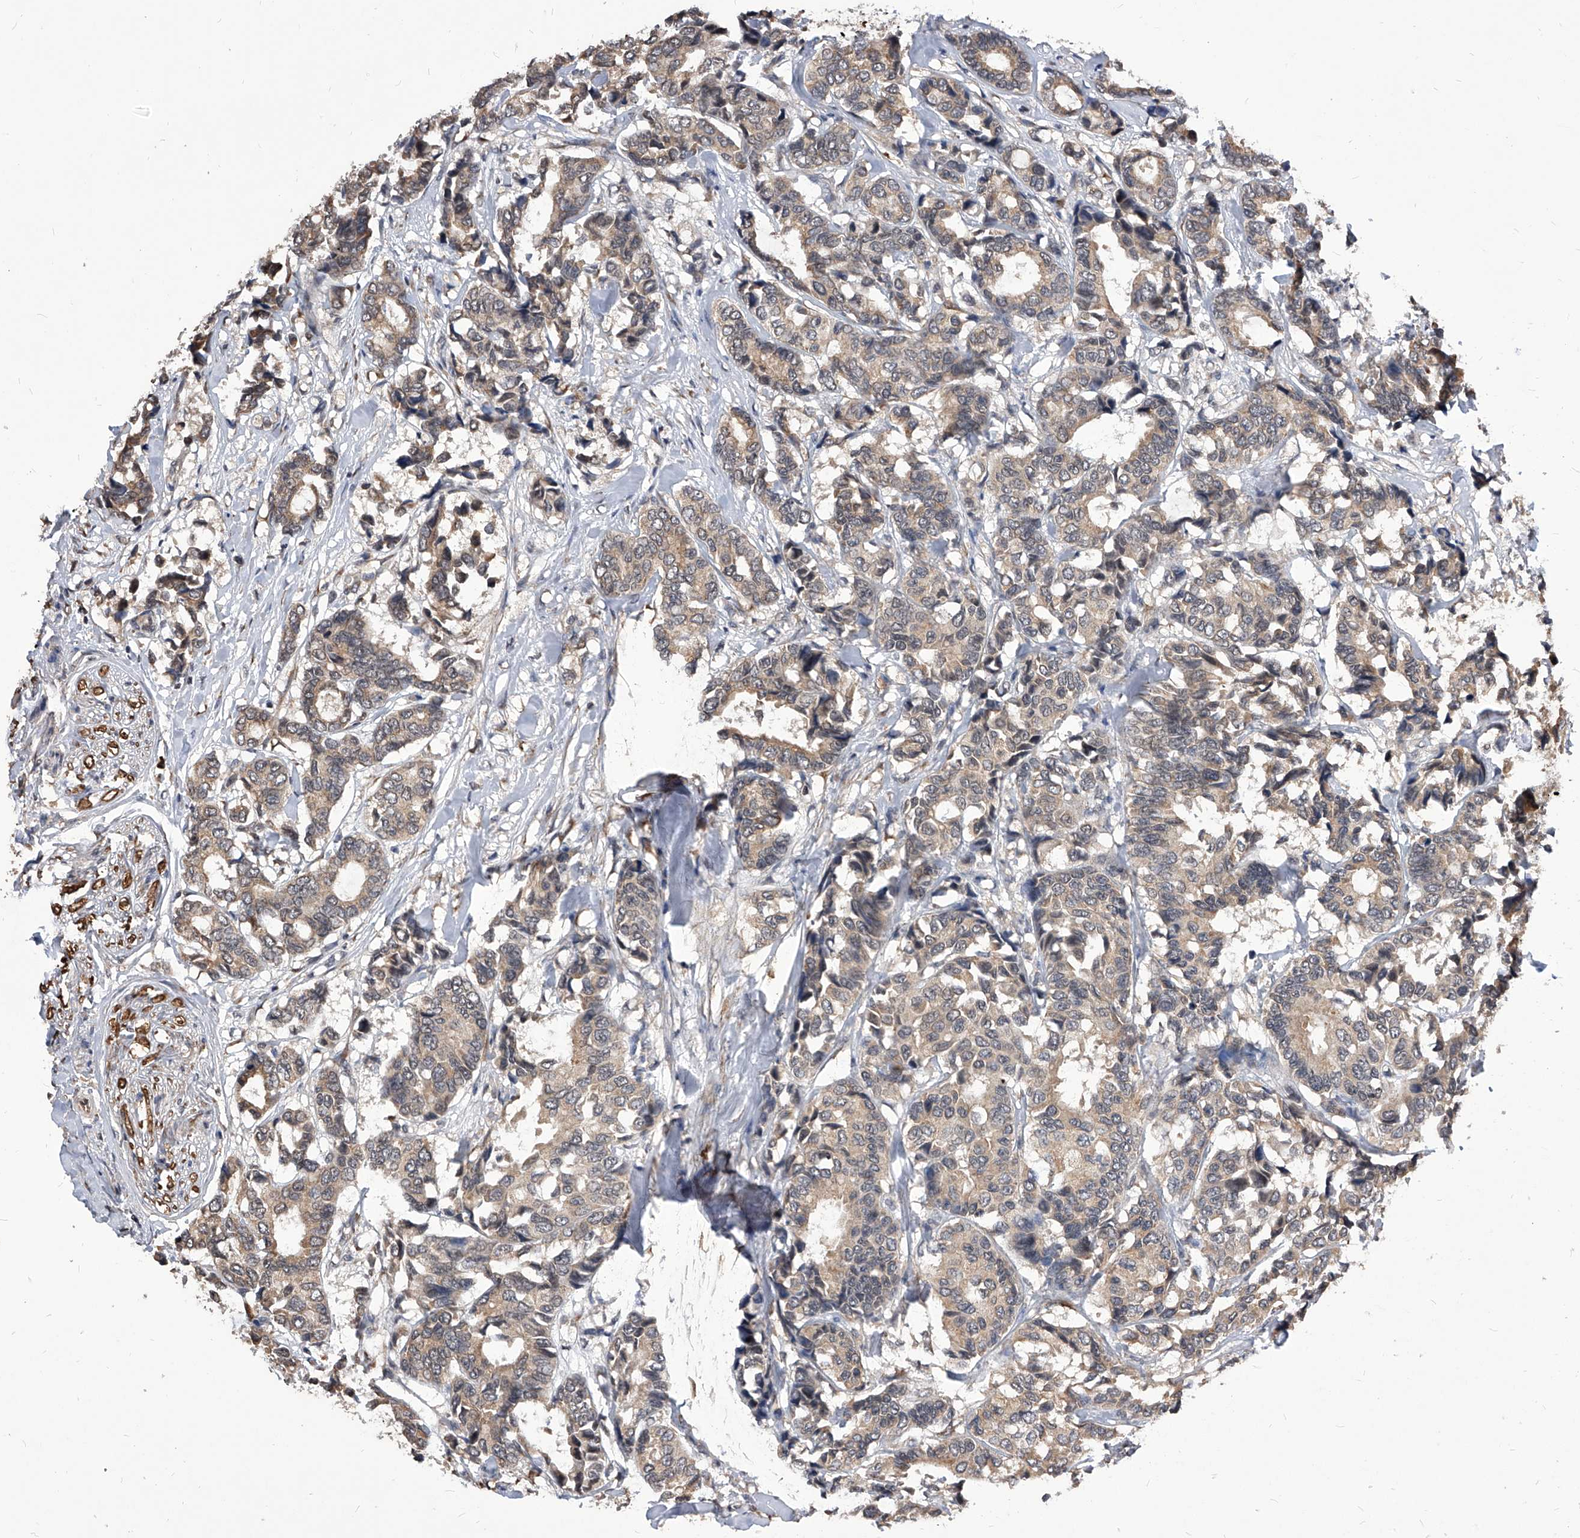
{"staining": {"intensity": "weak", "quantity": ">75%", "location": "cytoplasmic/membranous"}, "tissue": "breast cancer", "cell_type": "Tumor cells", "image_type": "cancer", "snomed": [{"axis": "morphology", "description": "Duct carcinoma"}, {"axis": "topography", "description": "Breast"}], "caption": "The immunohistochemical stain highlights weak cytoplasmic/membranous positivity in tumor cells of intraductal carcinoma (breast) tissue.", "gene": "ID1", "patient": {"sex": "female", "age": 87}}